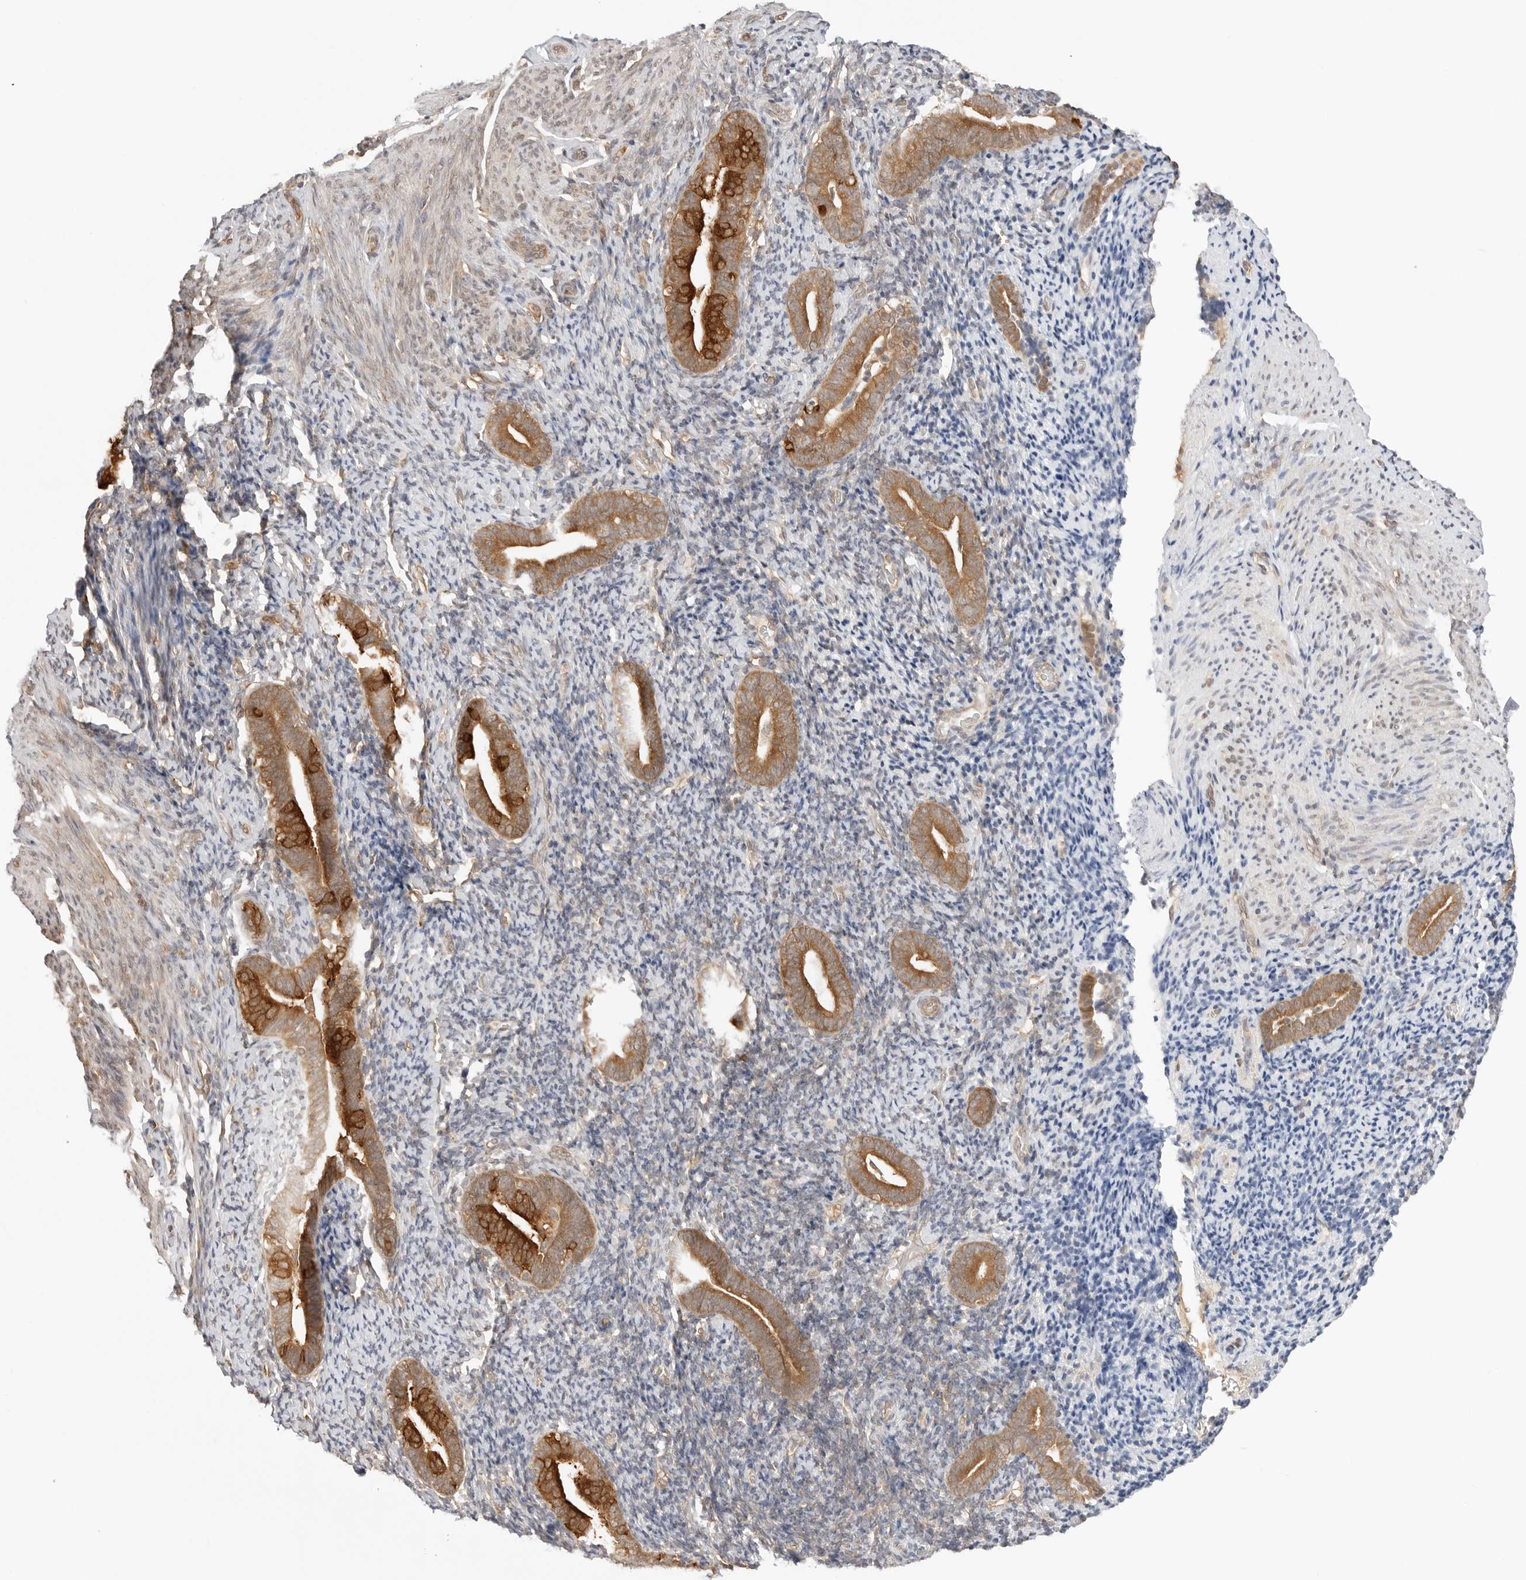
{"staining": {"intensity": "negative", "quantity": "none", "location": "none"}, "tissue": "endometrium", "cell_type": "Cells in endometrial stroma", "image_type": "normal", "snomed": [{"axis": "morphology", "description": "Normal tissue, NOS"}, {"axis": "topography", "description": "Endometrium"}], "caption": "A photomicrograph of human endometrium is negative for staining in cells in endometrial stroma. (DAB immunohistochemistry, high magnification).", "gene": "NUDC", "patient": {"sex": "female", "age": 51}}